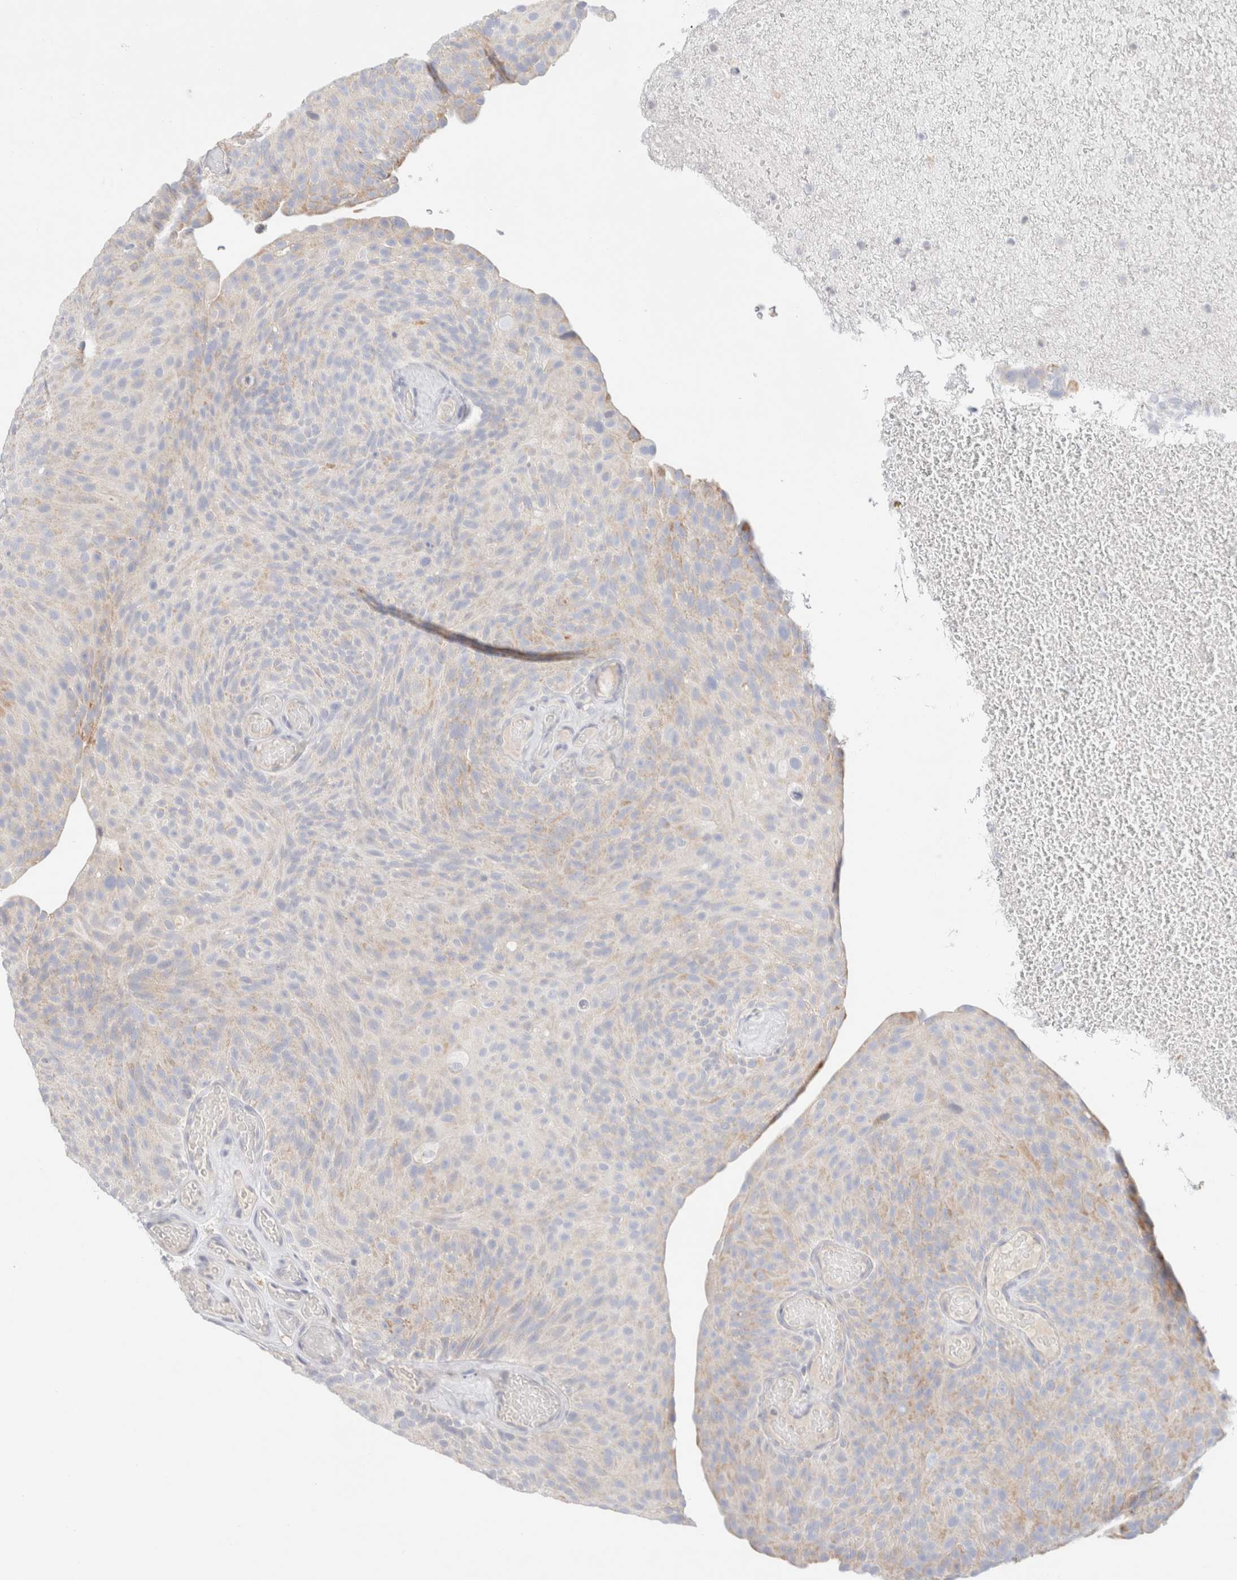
{"staining": {"intensity": "weak", "quantity": "<25%", "location": "cytoplasmic/membranous"}, "tissue": "urothelial cancer", "cell_type": "Tumor cells", "image_type": "cancer", "snomed": [{"axis": "morphology", "description": "Urothelial carcinoma, Low grade"}, {"axis": "topography", "description": "Urinary bladder"}], "caption": "Urothelial carcinoma (low-grade) stained for a protein using immunohistochemistry demonstrates no staining tumor cells.", "gene": "ATP6V1C1", "patient": {"sex": "male", "age": 78}}